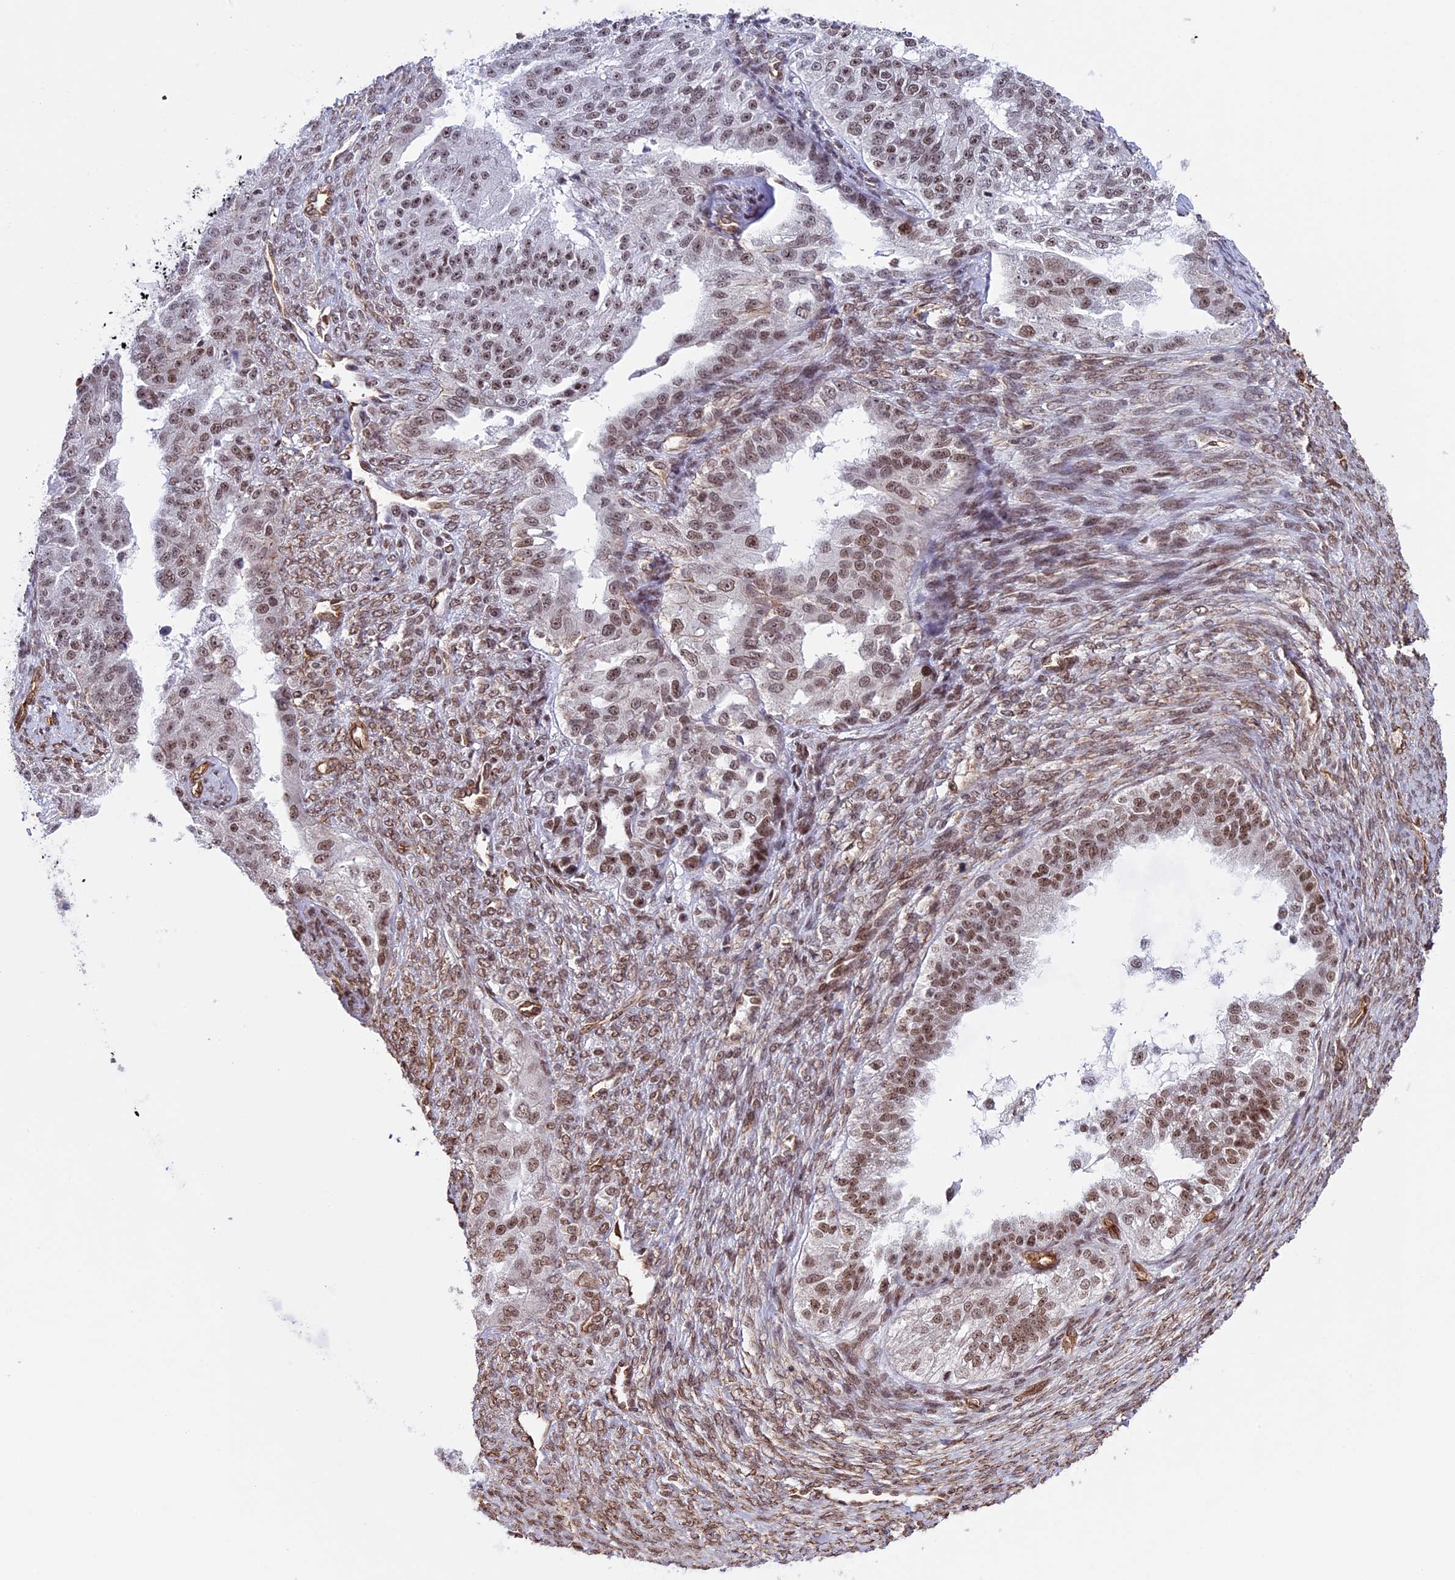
{"staining": {"intensity": "moderate", "quantity": ">75%", "location": "nuclear"}, "tissue": "ovarian cancer", "cell_type": "Tumor cells", "image_type": "cancer", "snomed": [{"axis": "morphology", "description": "Cystadenocarcinoma, serous, NOS"}, {"axis": "topography", "description": "Ovary"}], "caption": "Tumor cells display medium levels of moderate nuclear positivity in about >75% of cells in human serous cystadenocarcinoma (ovarian). The staining was performed using DAB (3,3'-diaminobenzidine), with brown indicating positive protein expression. Nuclei are stained blue with hematoxylin.", "gene": "MPHOSPH8", "patient": {"sex": "female", "age": 58}}